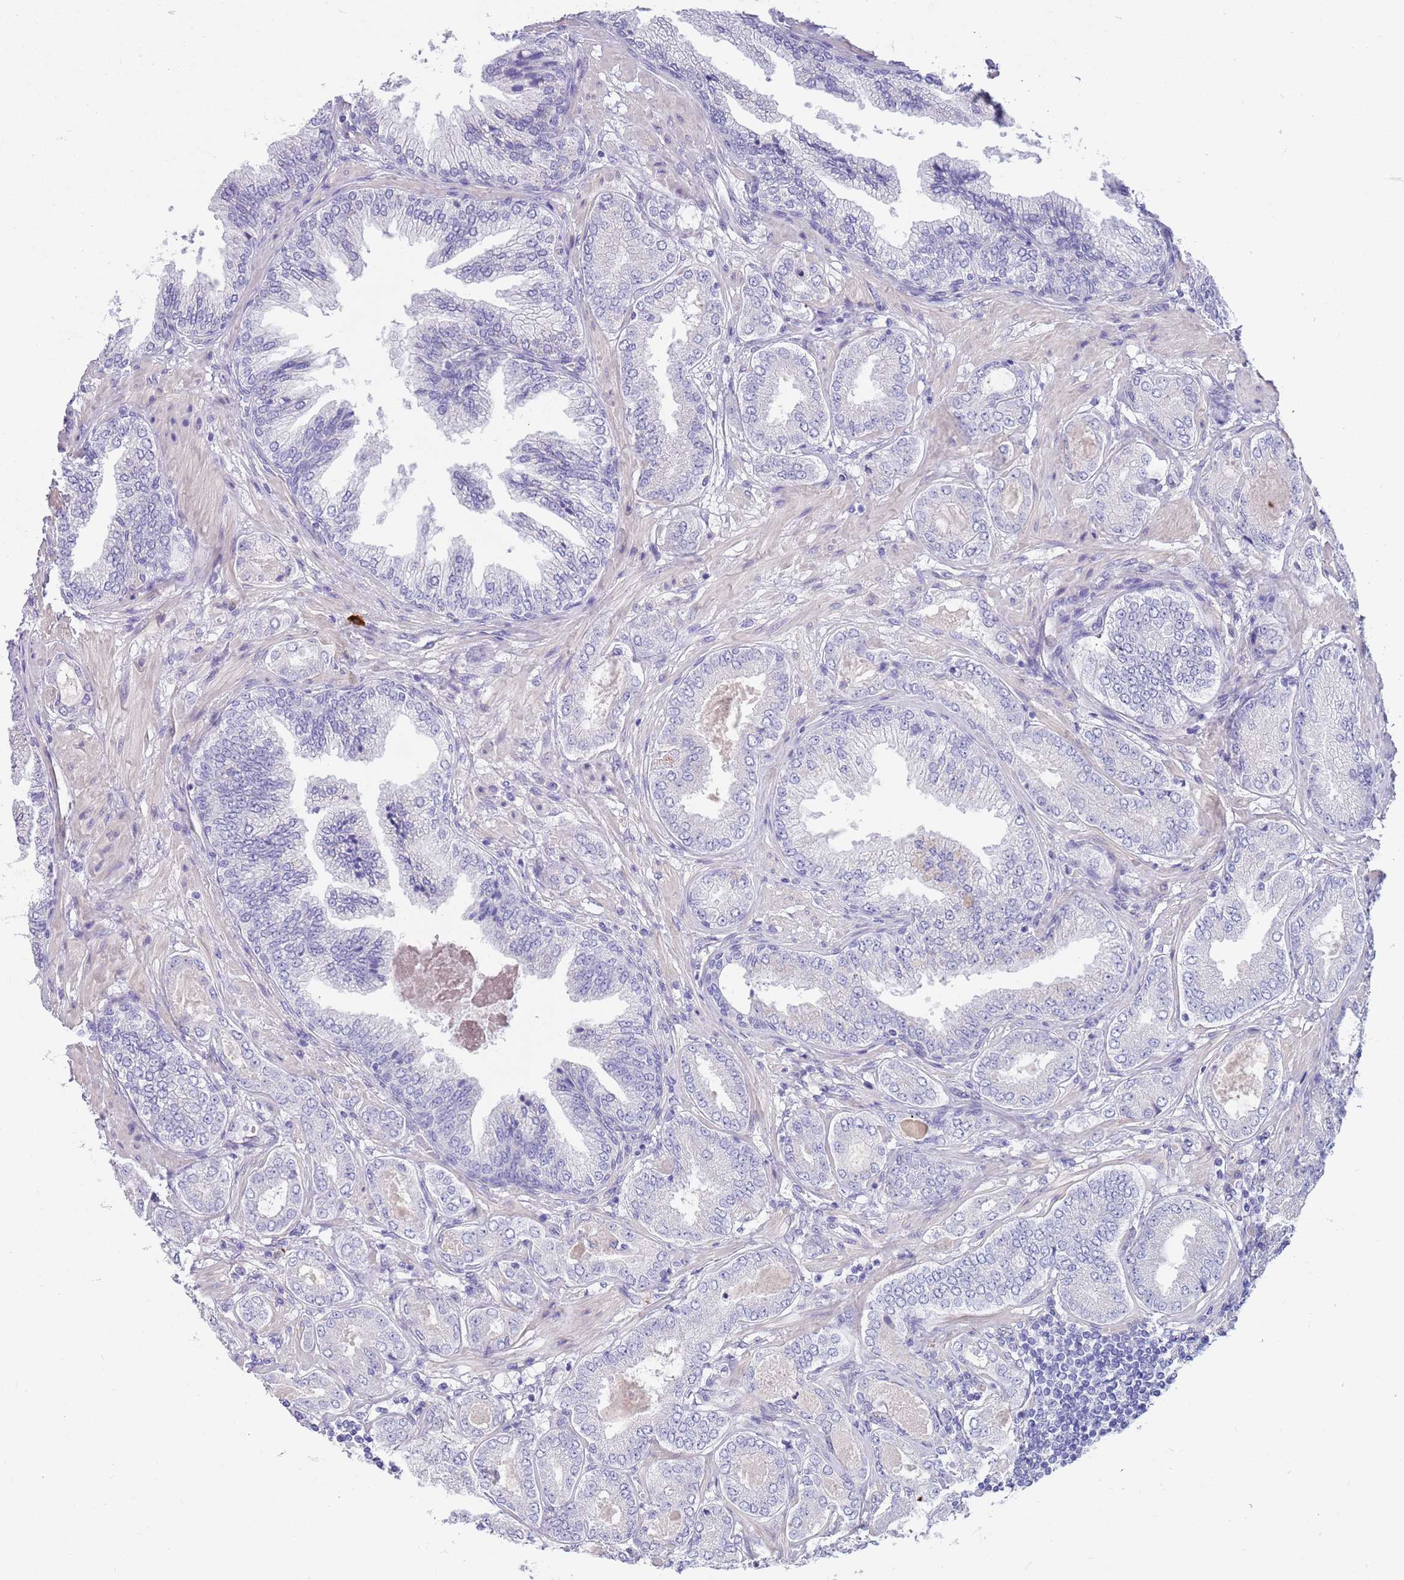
{"staining": {"intensity": "negative", "quantity": "none", "location": "none"}, "tissue": "prostate cancer", "cell_type": "Tumor cells", "image_type": "cancer", "snomed": [{"axis": "morphology", "description": "Adenocarcinoma, Low grade"}, {"axis": "topography", "description": "Prostate"}], "caption": "Prostate adenocarcinoma (low-grade) was stained to show a protein in brown. There is no significant expression in tumor cells. The staining is performed using DAB (3,3'-diaminobenzidine) brown chromogen with nuclei counter-stained in using hematoxylin.", "gene": "NLRP6", "patient": {"sex": "male", "age": 63}}